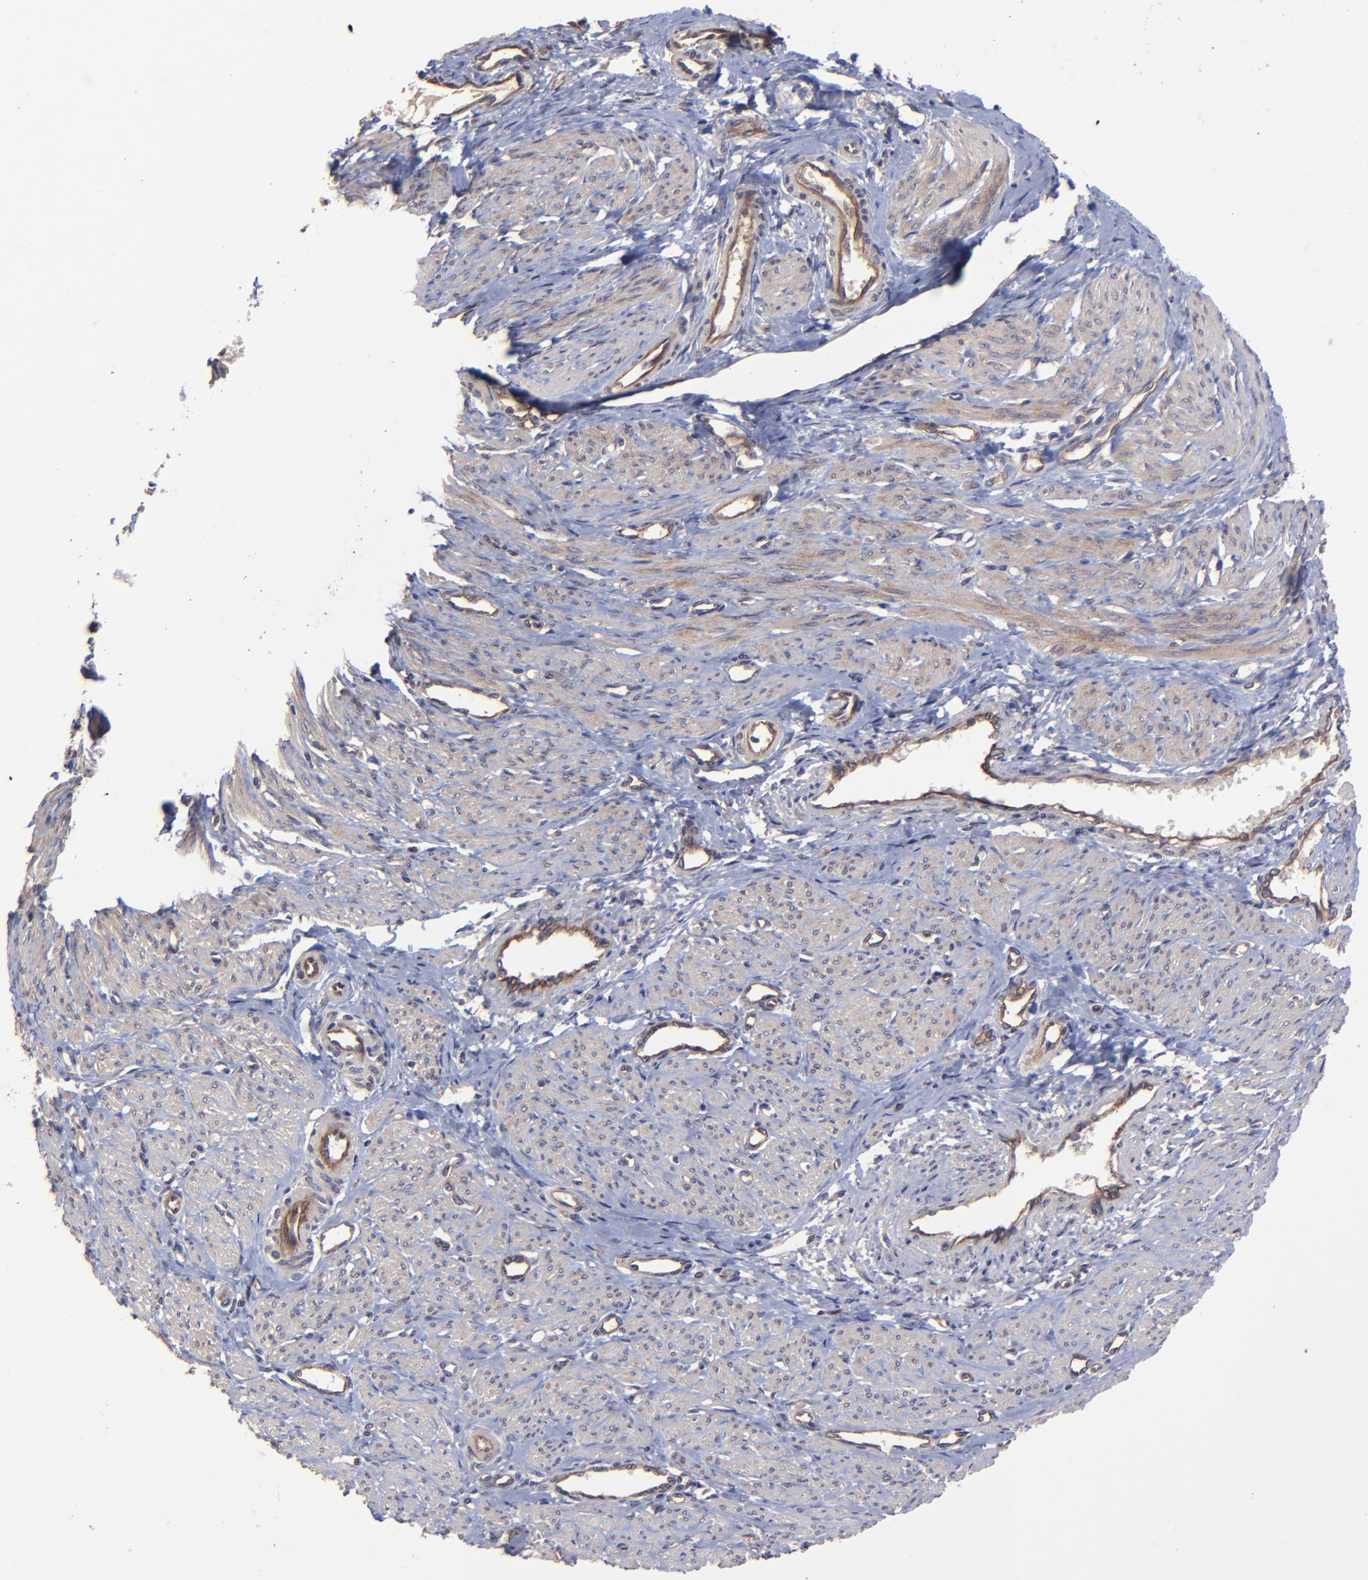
{"staining": {"intensity": "weak", "quantity": "<25%", "location": "cytoplasmic/membranous"}, "tissue": "smooth muscle", "cell_type": "Smooth muscle cells", "image_type": "normal", "snomed": [{"axis": "morphology", "description": "Normal tissue, NOS"}, {"axis": "topography", "description": "Smooth muscle"}, {"axis": "topography", "description": "Uterus"}], "caption": "Photomicrograph shows no significant protein positivity in smooth muscle cells of benign smooth muscle.", "gene": "ZNF780A", "patient": {"sex": "female", "age": 39}}